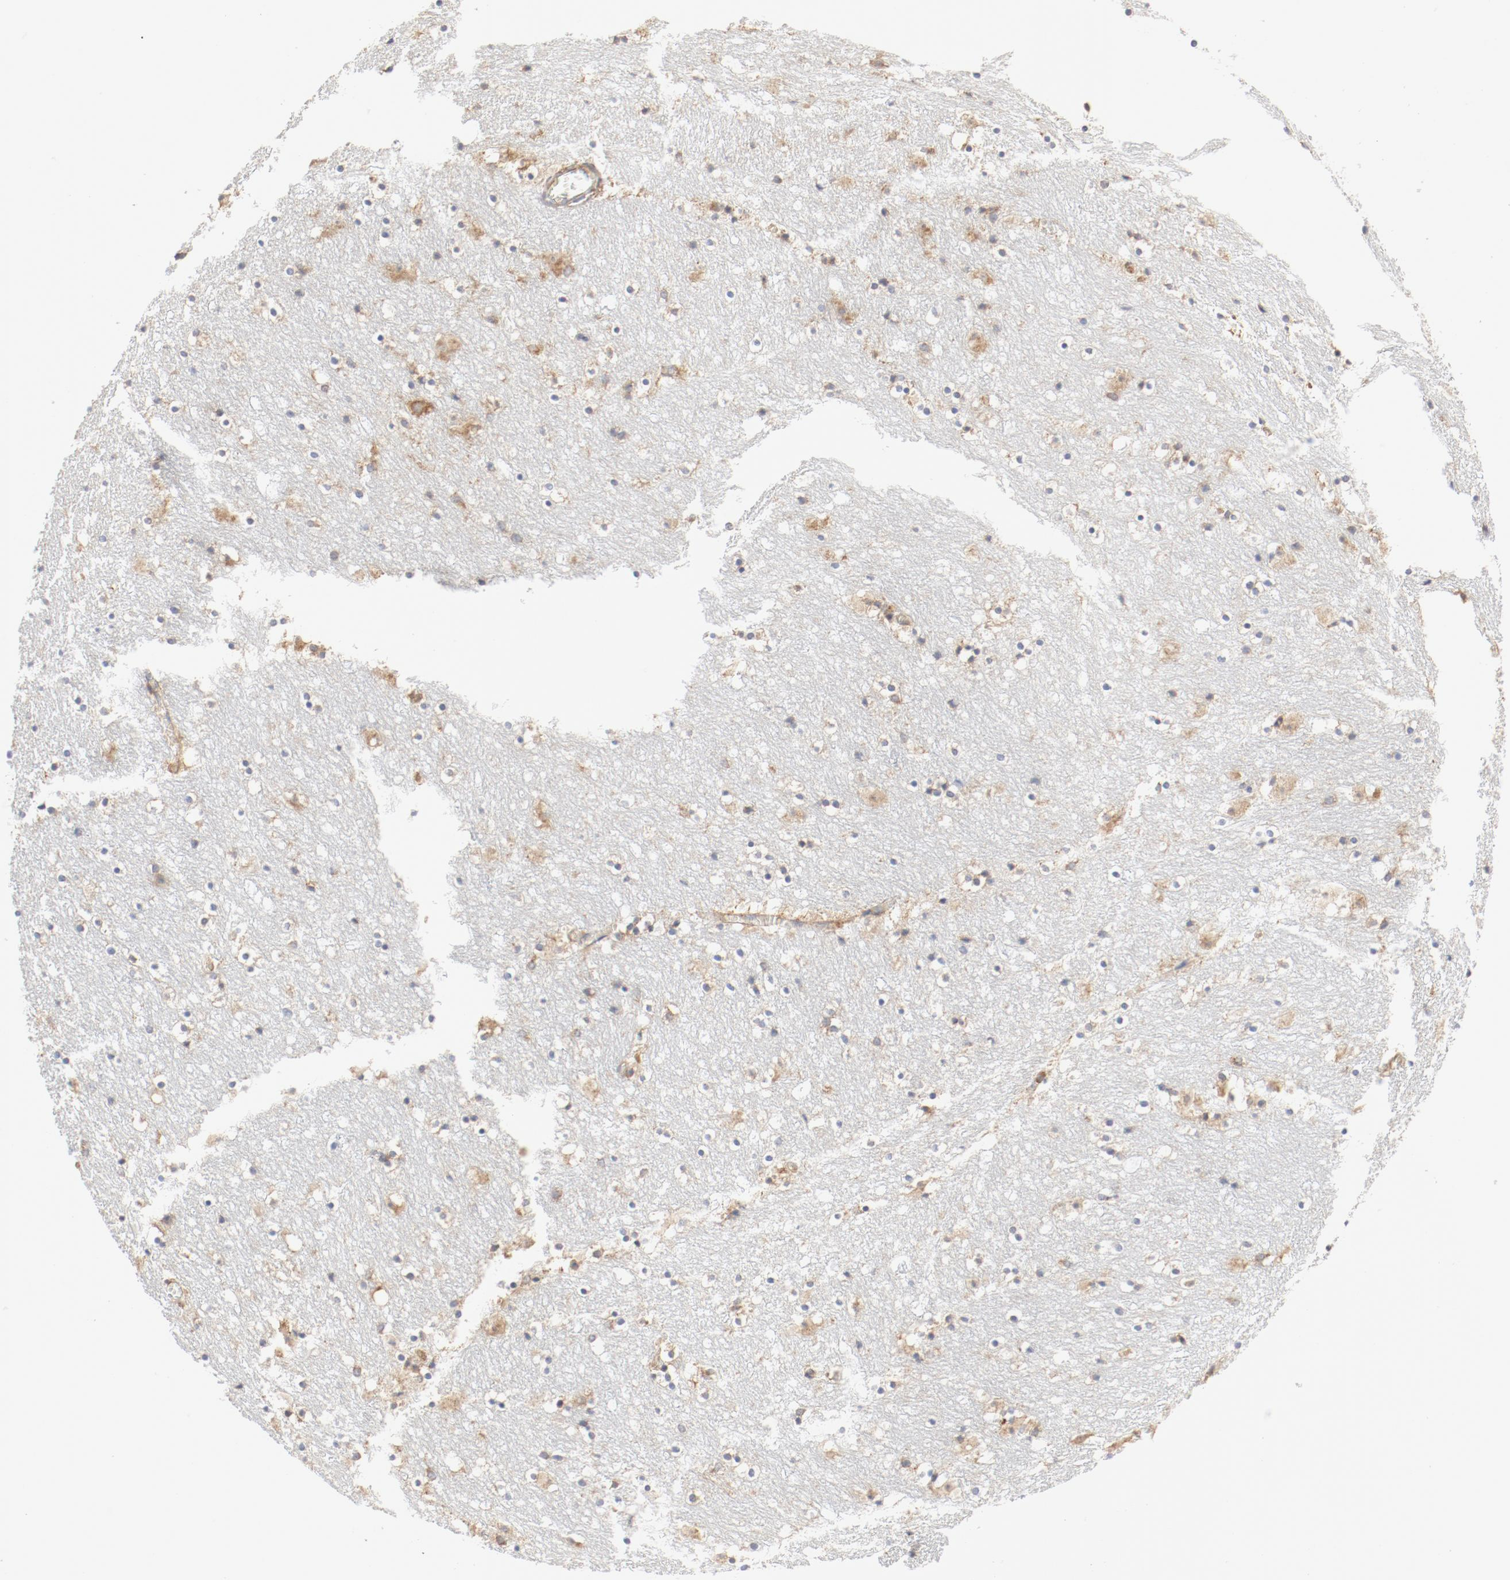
{"staining": {"intensity": "moderate", "quantity": "<25%", "location": "cytoplasmic/membranous"}, "tissue": "caudate", "cell_type": "Glial cells", "image_type": "normal", "snomed": [{"axis": "morphology", "description": "Normal tissue, NOS"}, {"axis": "topography", "description": "Lateral ventricle wall"}], "caption": "Glial cells exhibit low levels of moderate cytoplasmic/membranous positivity in about <25% of cells in normal human caudate. The protein of interest is shown in brown color, while the nuclei are stained blue.", "gene": "RPS6", "patient": {"sex": "male", "age": 45}}